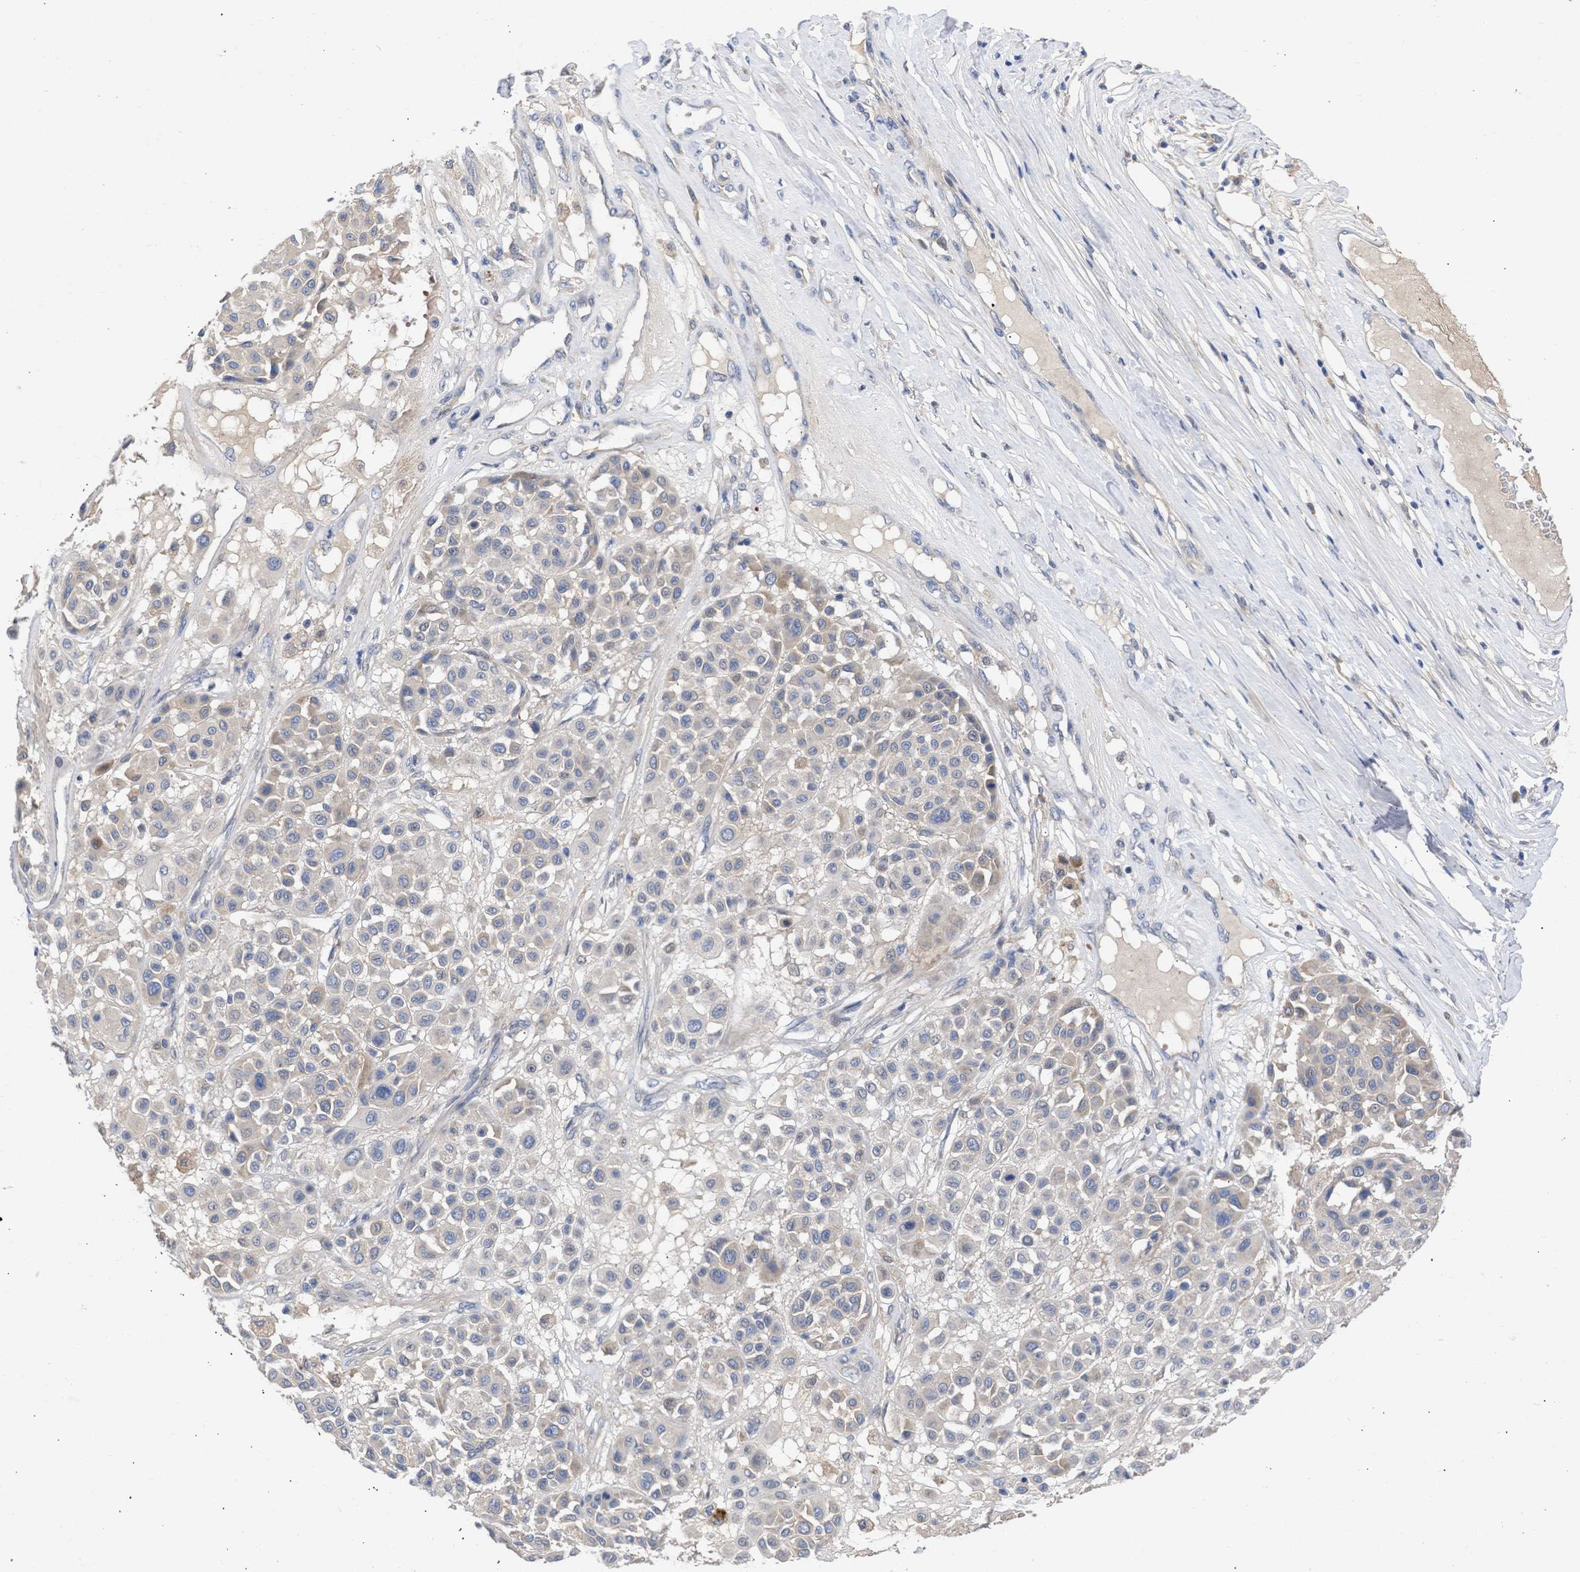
{"staining": {"intensity": "negative", "quantity": "none", "location": "none"}, "tissue": "melanoma", "cell_type": "Tumor cells", "image_type": "cancer", "snomed": [{"axis": "morphology", "description": "Malignant melanoma, Metastatic site"}, {"axis": "topography", "description": "Soft tissue"}], "caption": "DAB immunohistochemical staining of human malignant melanoma (metastatic site) reveals no significant expression in tumor cells. The staining is performed using DAB (3,3'-diaminobenzidine) brown chromogen with nuclei counter-stained in using hematoxylin.", "gene": "ARHGEF4", "patient": {"sex": "male", "age": 41}}